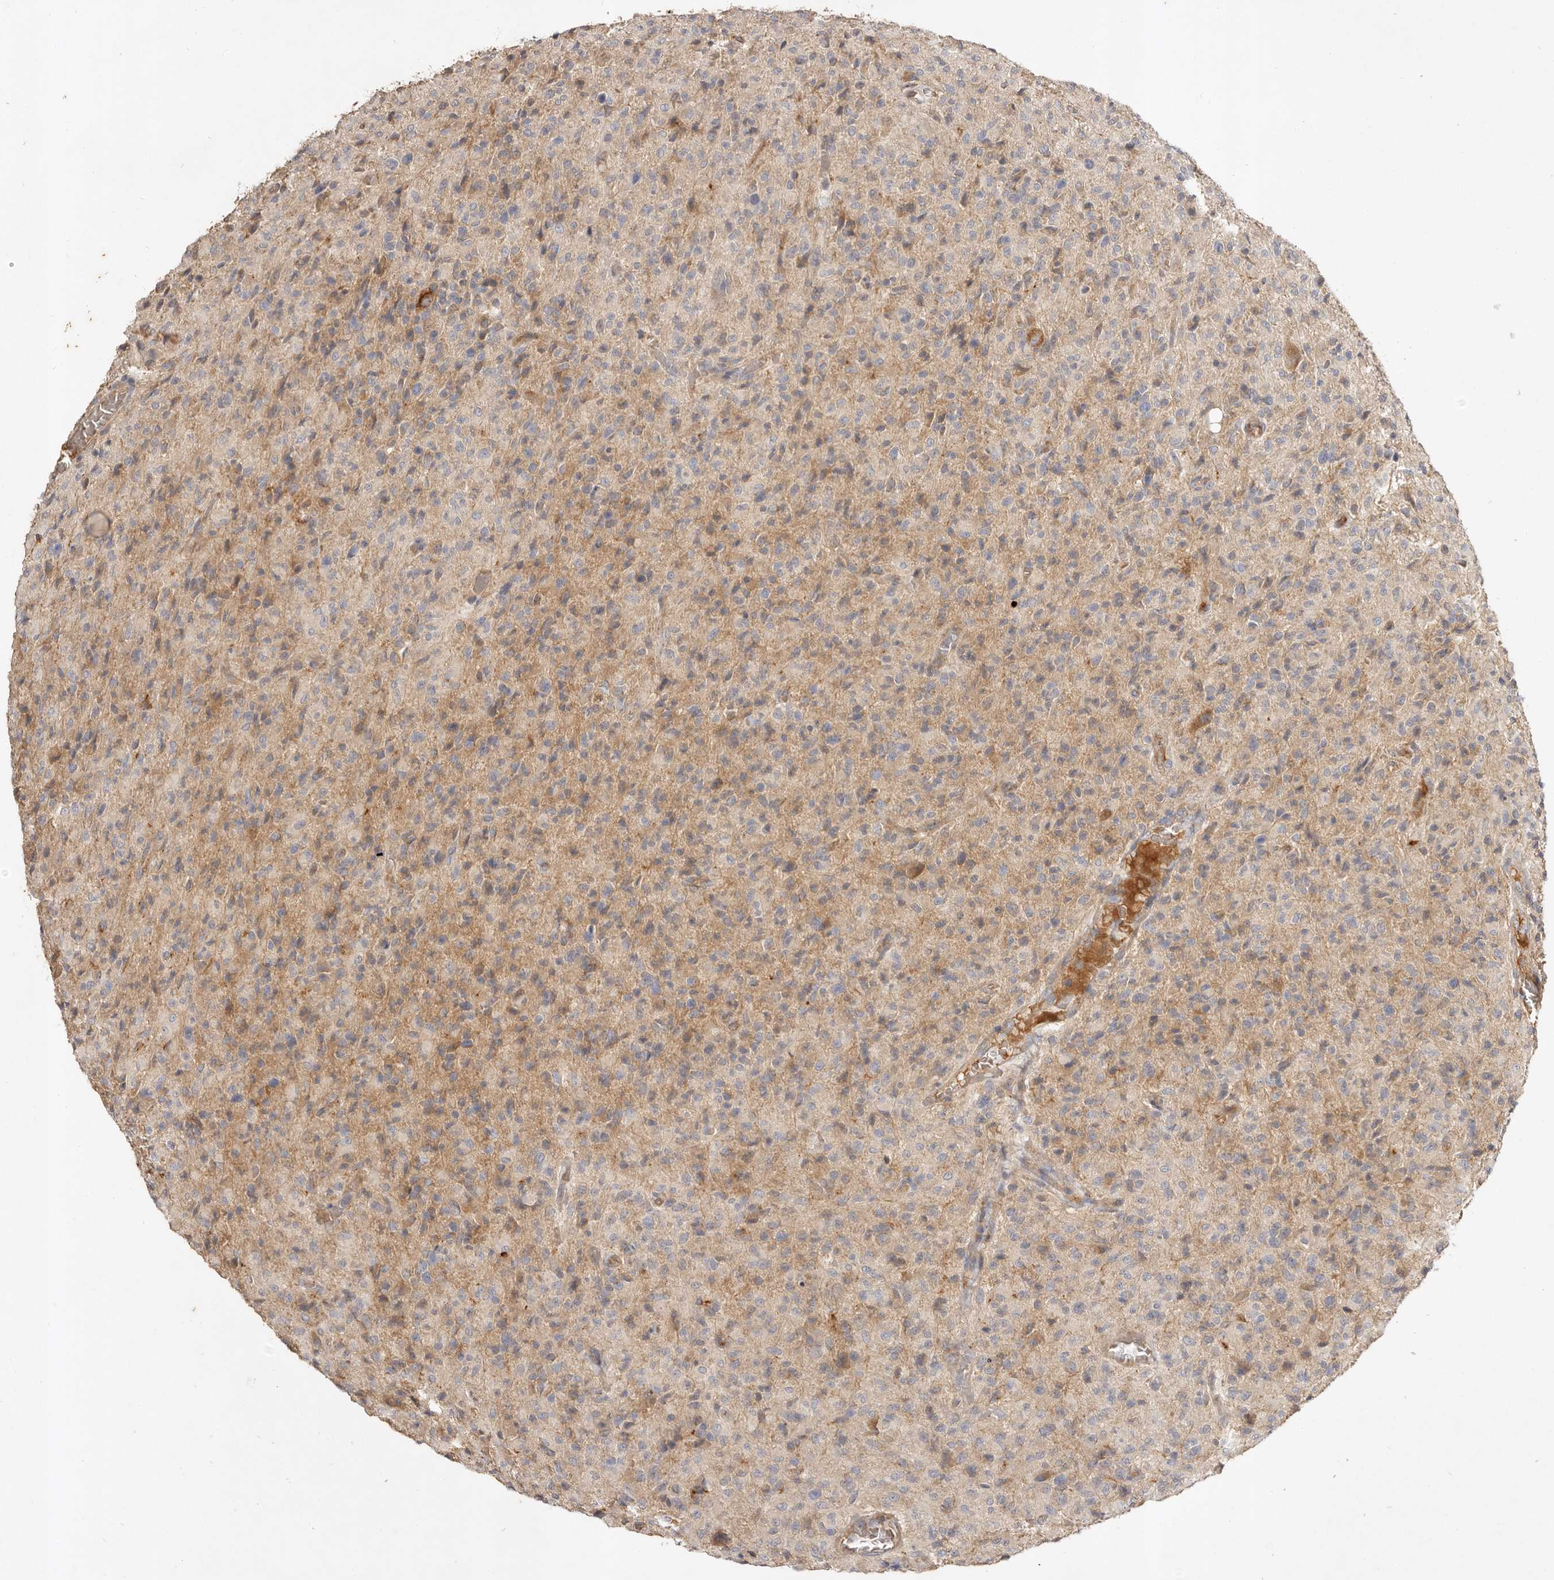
{"staining": {"intensity": "negative", "quantity": "none", "location": "none"}, "tissue": "glioma", "cell_type": "Tumor cells", "image_type": "cancer", "snomed": [{"axis": "morphology", "description": "Glioma, malignant, High grade"}, {"axis": "topography", "description": "Brain"}], "caption": "Malignant glioma (high-grade) was stained to show a protein in brown. There is no significant positivity in tumor cells.", "gene": "ADAMTS9", "patient": {"sex": "female", "age": 57}}